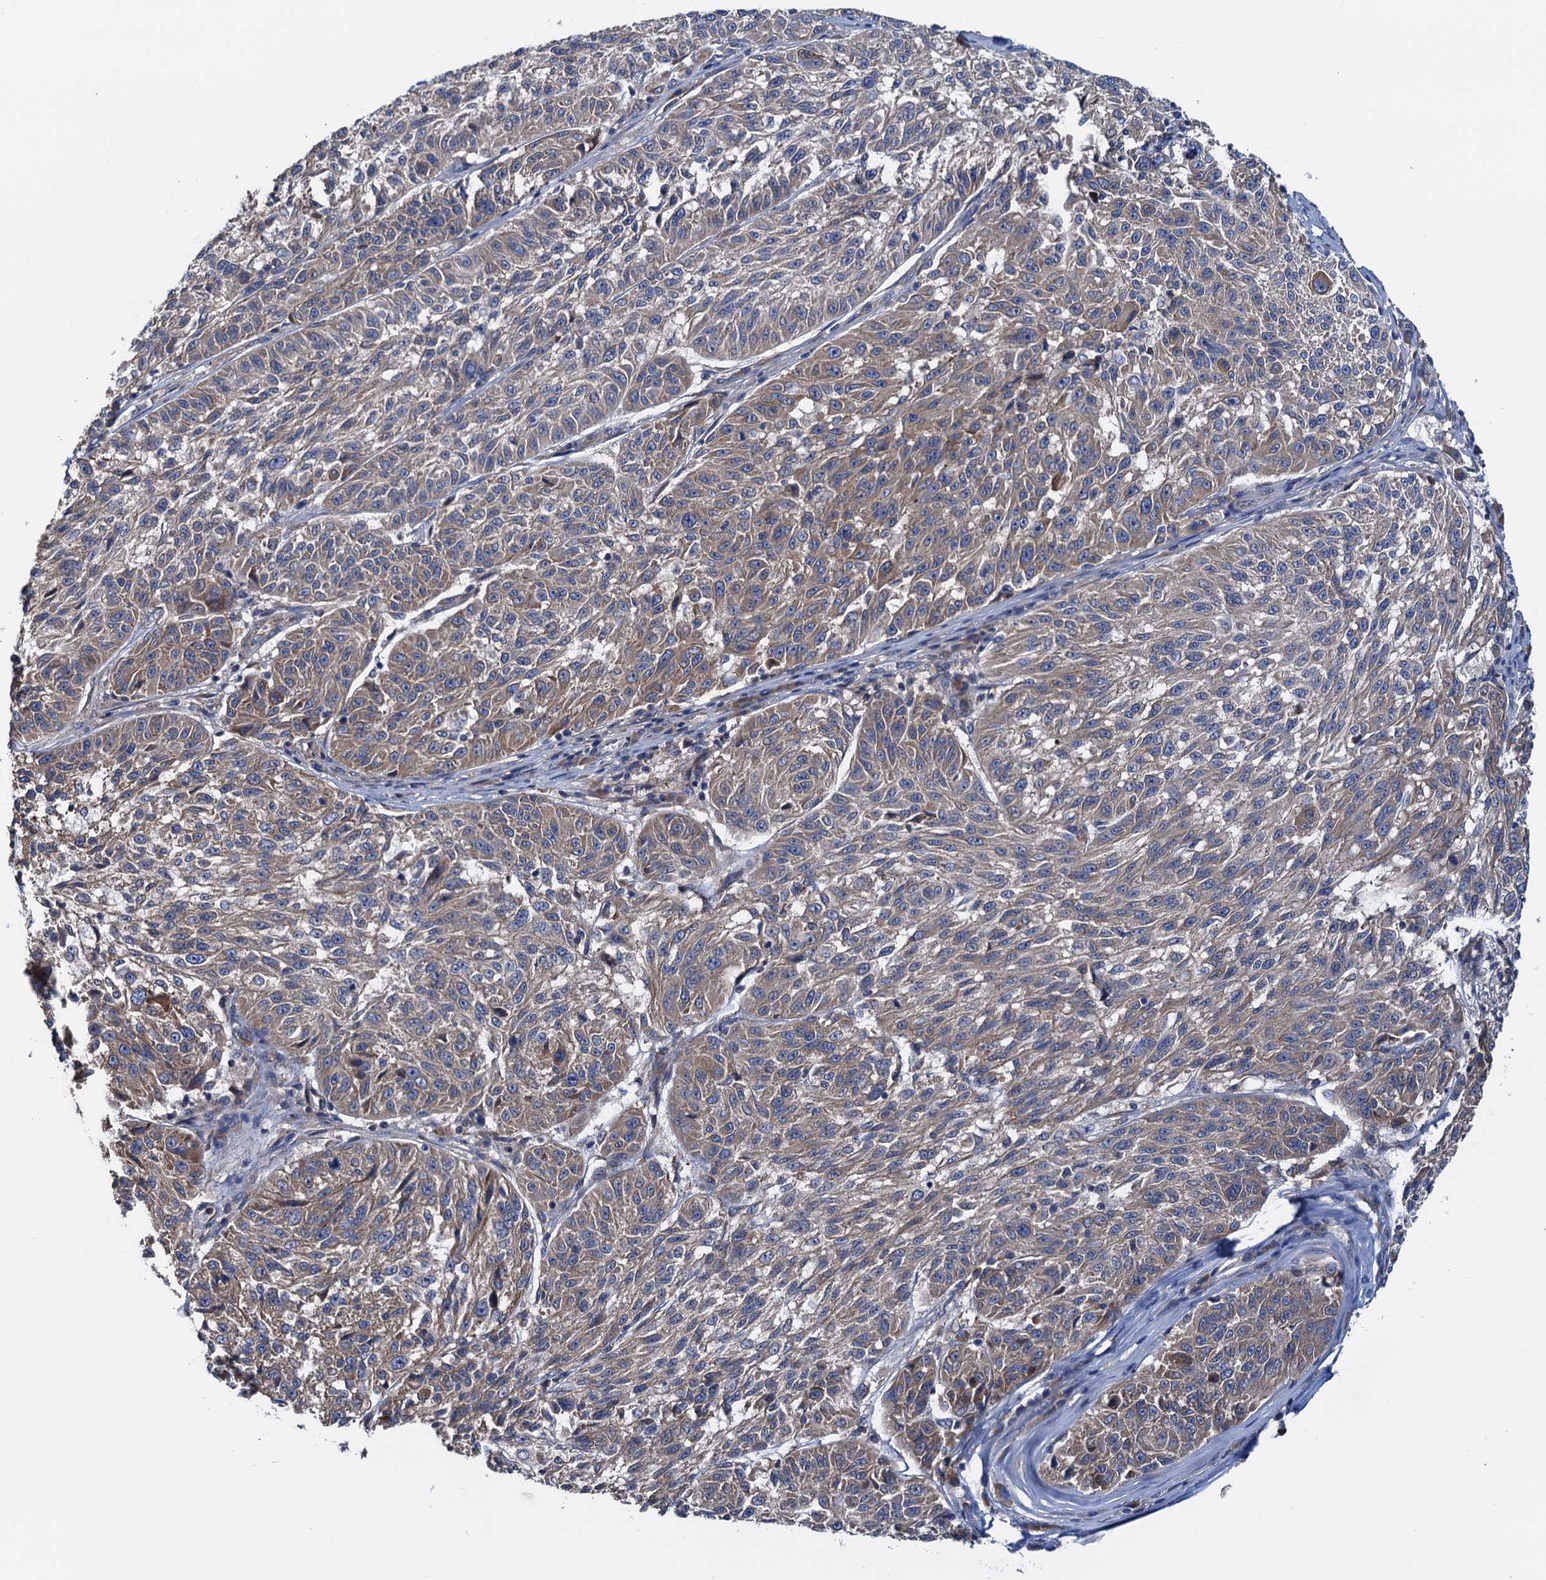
{"staining": {"intensity": "moderate", "quantity": "25%-75%", "location": "cytoplasmic/membranous"}, "tissue": "melanoma", "cell_type": "Tumor cells", "image_type": "cancer", "snomed": [{"axis": "morphology", "description": "Malignant melanoma, NOS"}, {"axis": "topography", "description": "Skin"}], "caption": "Melanoma was stained to show a protein in brown. There is medium levels of moderate cytoplasmic/membranous positivity in approximately 25%-75% of tumor cells.", "gene": "ADCY9", "patient": {"sex": "male", "age": 53}}